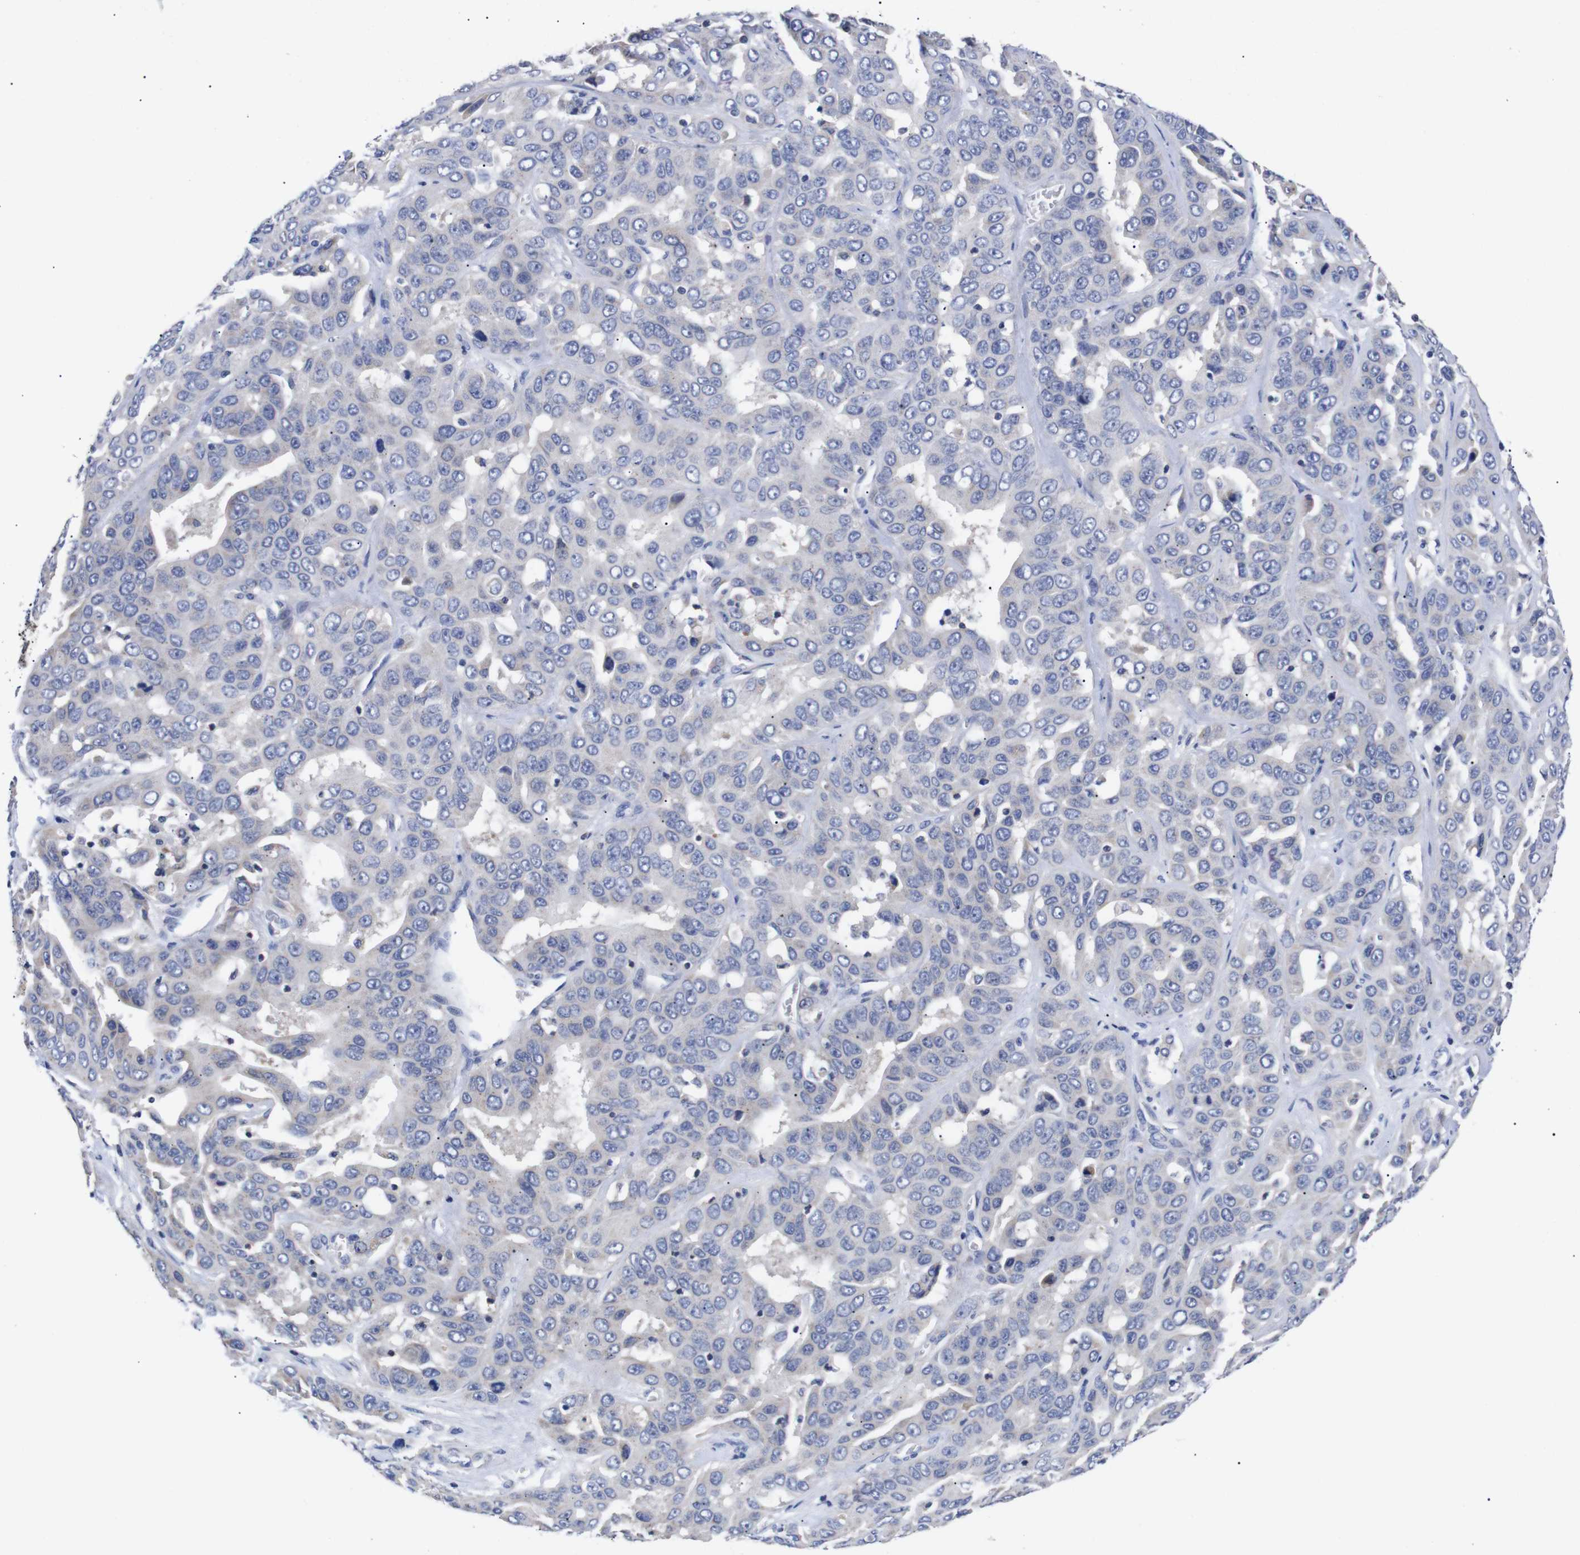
{"staining": {"intensity": "negative", "quantity": "none", "location": "none"}, "tissue": "liver cancer", "cell_type": "Tumor cells", "image_type": "cancer", "snomed": [{"axis": "morphology", "description": "Cholangiocarcinoma"}, {"axis": "topography", "description": "Liver"}], "caption": "This is an IHC micrograph of human cholangiocarcinoma (liver). There is no positivity in tumor cells.", "gene": "OPN3", "patient": {"sex": "female", "age": 52}}